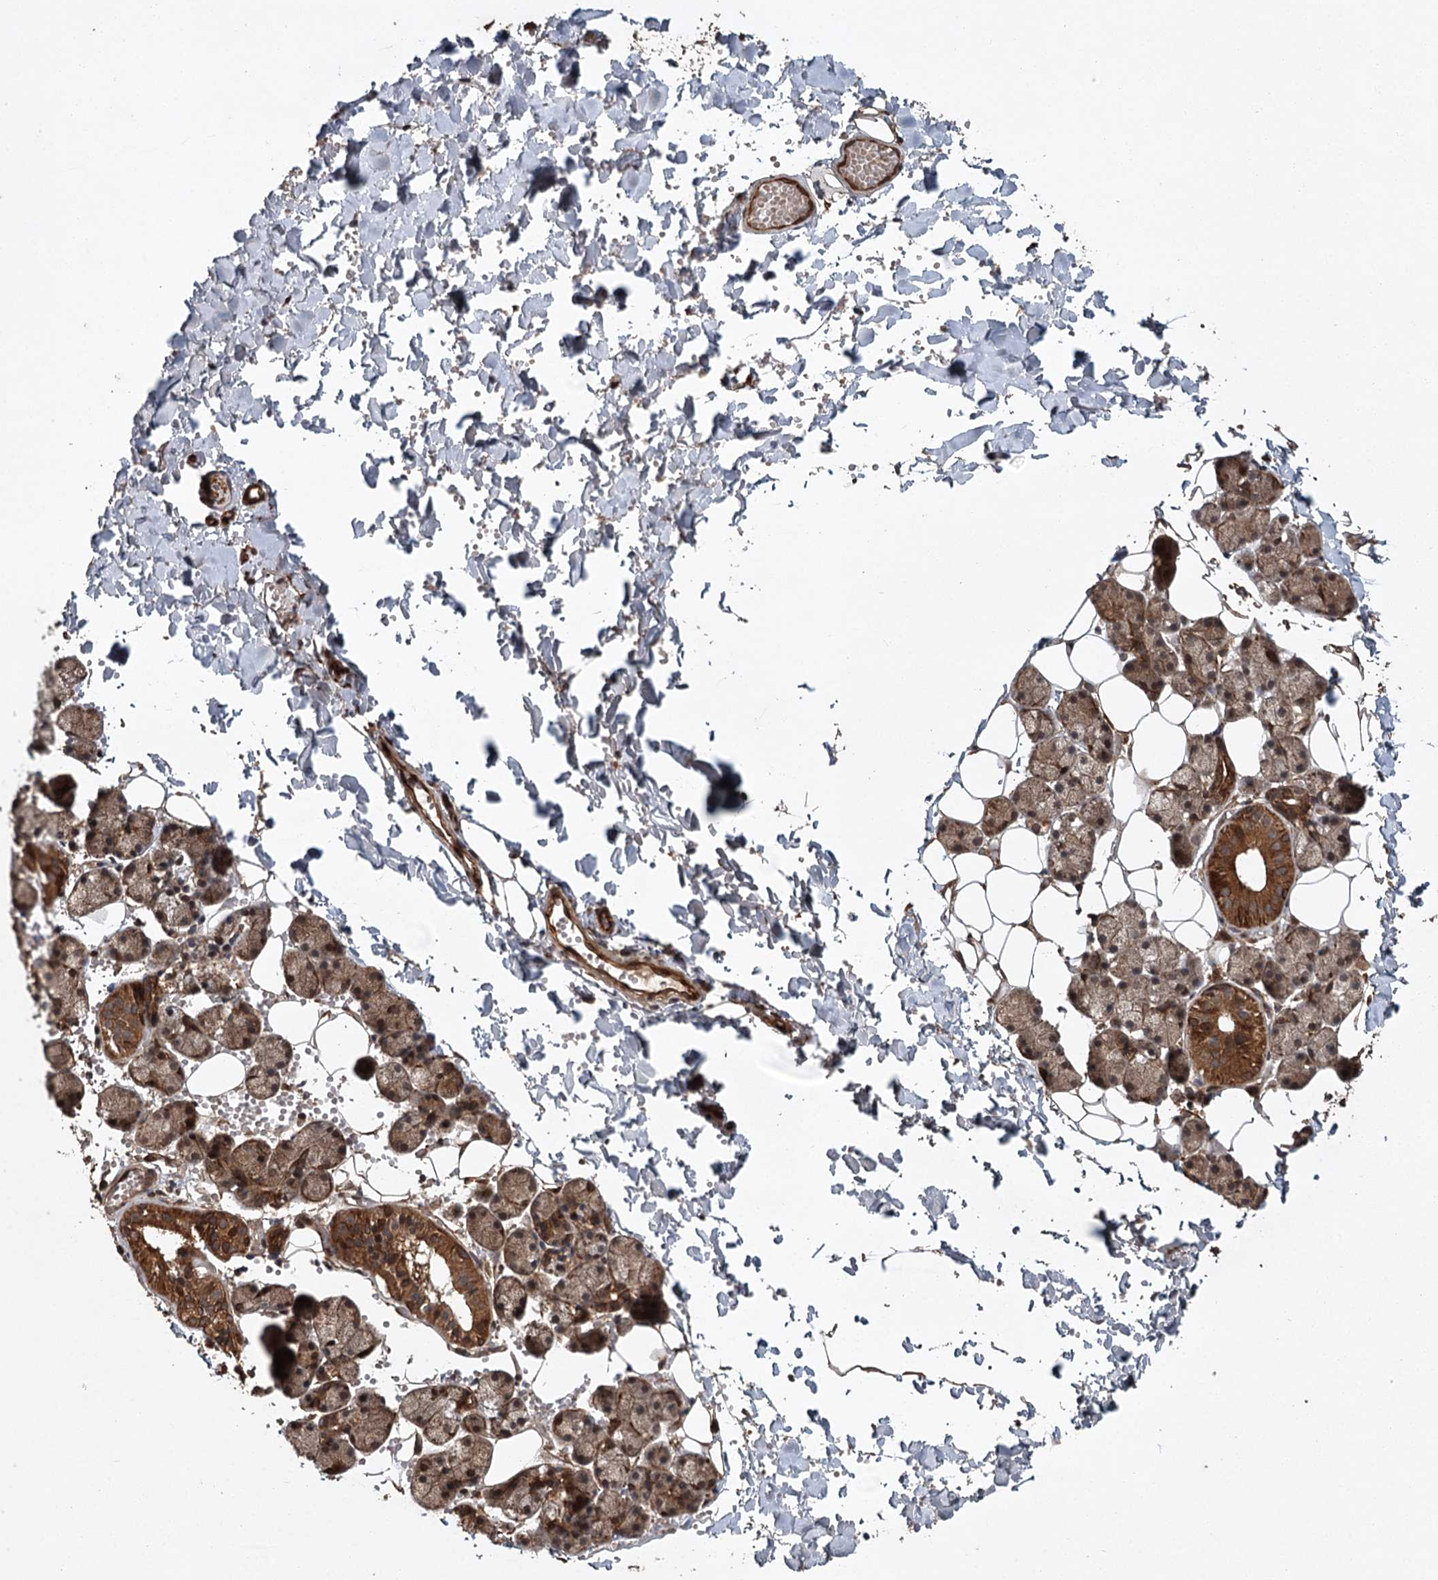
{"staining": {"intensity": "strong", "quantity": "25%-75%", "location": "cytoplasmic/membranous"}, "tissue": "salivary gland", "cell_type": "Glandular cells", "image_type": "normal", "snomed": [{"axis": "morphology", "description": "Normal tissue, NOS"}, {"axis": "topography", "description": "Salivary gland"}], "caption": "Strong cytoplasmic/membranous positivity for a protein is appreciated in about 25%-75% of glandular cells of benign salivary gland using immunohistochemistry.", "gene": "RPAP3", "patient": {"sex": "female", "age": 33}}